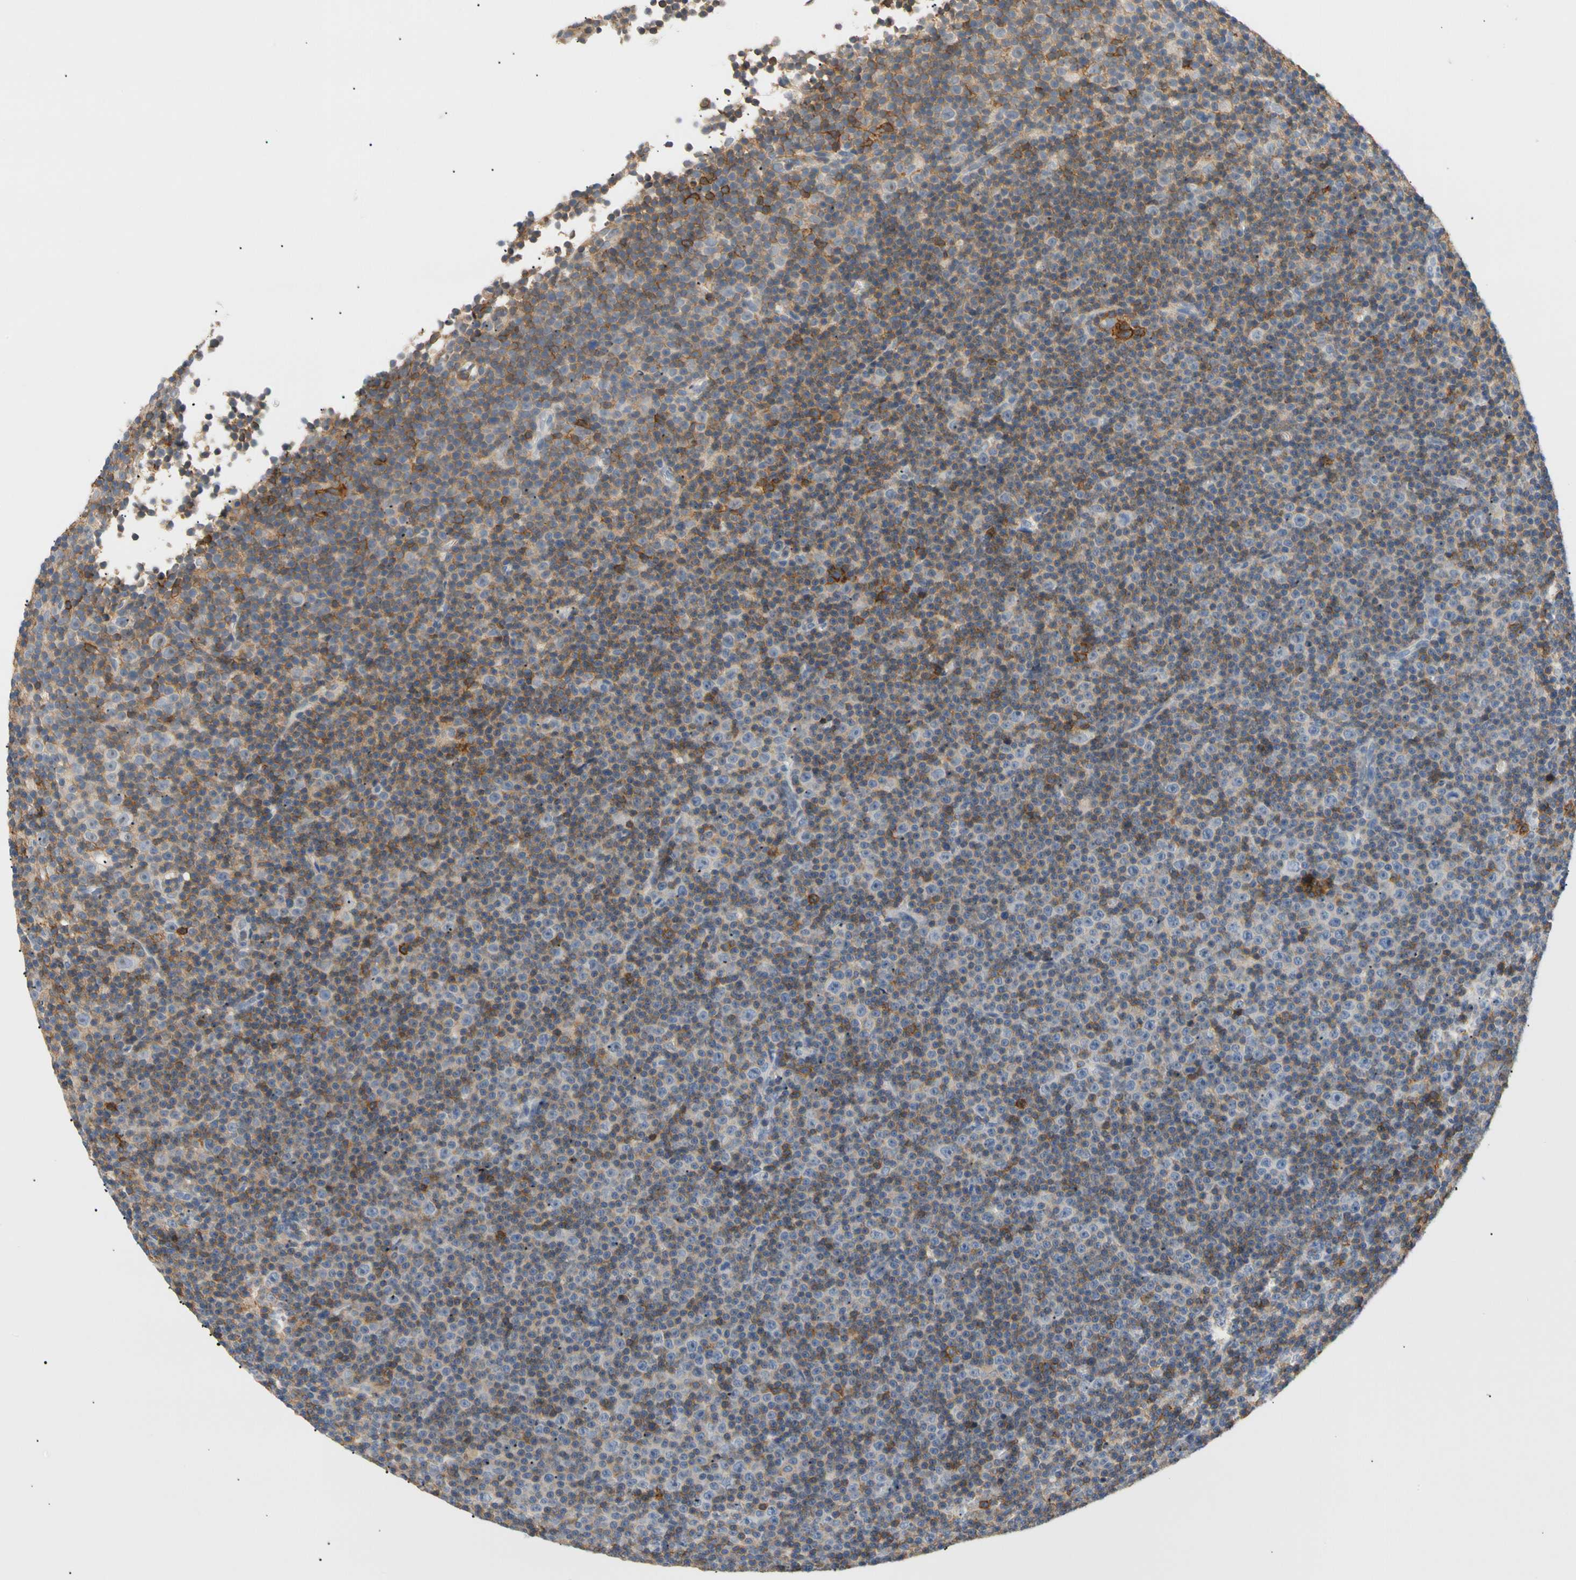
{"staining": {"intensity": "moderate", "quantity": "<25%", "location": "cytoplasmic/membranous"}, "tissue": "lymphoma", "cell_type": "Tumor cells", "image_type": "cancer", "snomed": [{"axis": "morphology", "description": "Malignant lymphoma, non-Hodgkin's type, Low grade"}, {"axis": "topography", "description": "Lymph node"}], "caption": "IHC micrograph of lymphoma stained for a protein (brown), which displays low levels of moderate cytoplasmic/membranous staining in about <25% of tumor cells.", "gene": "TNFRSF18", "patient": {"sex": "female", "age": 67}}